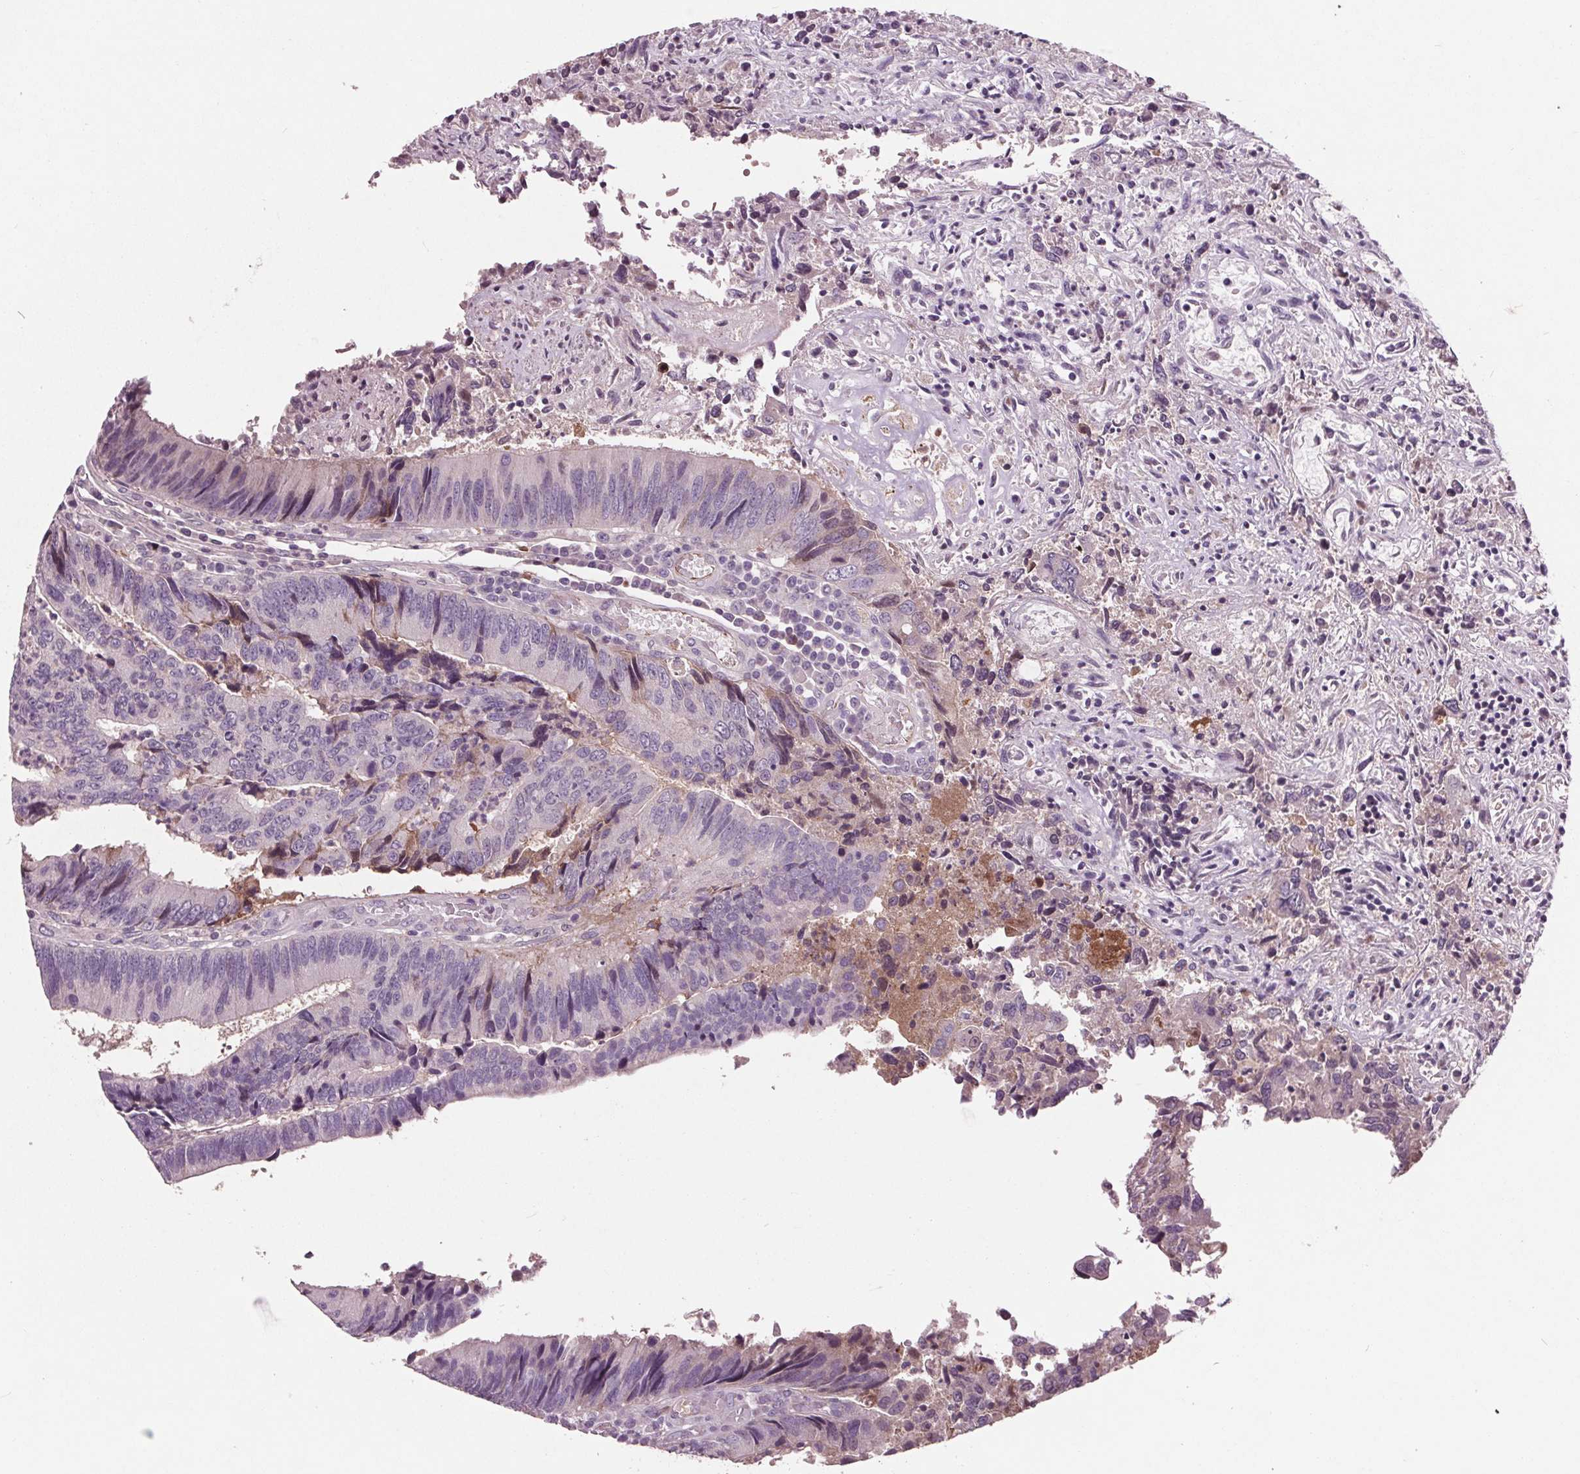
{"staining": {"intensity": "negative", "quantity": "none", "location": "none"}, "tissue": "colorectal cancer", "cell_type": "Tumor cells", "image_type": "cancer", "snomed": [{"axis": "morphology", "description": "Adenocarcinoma, NOS"}, {"axis": "topography", "description": "Colon"}], "caption": "This is a image of IHC staining of adenocarcinoma (colorectal), which shows no staining in tumor cells.", "gene": "C6", "patient": {"sex": "female", "age": 67}}